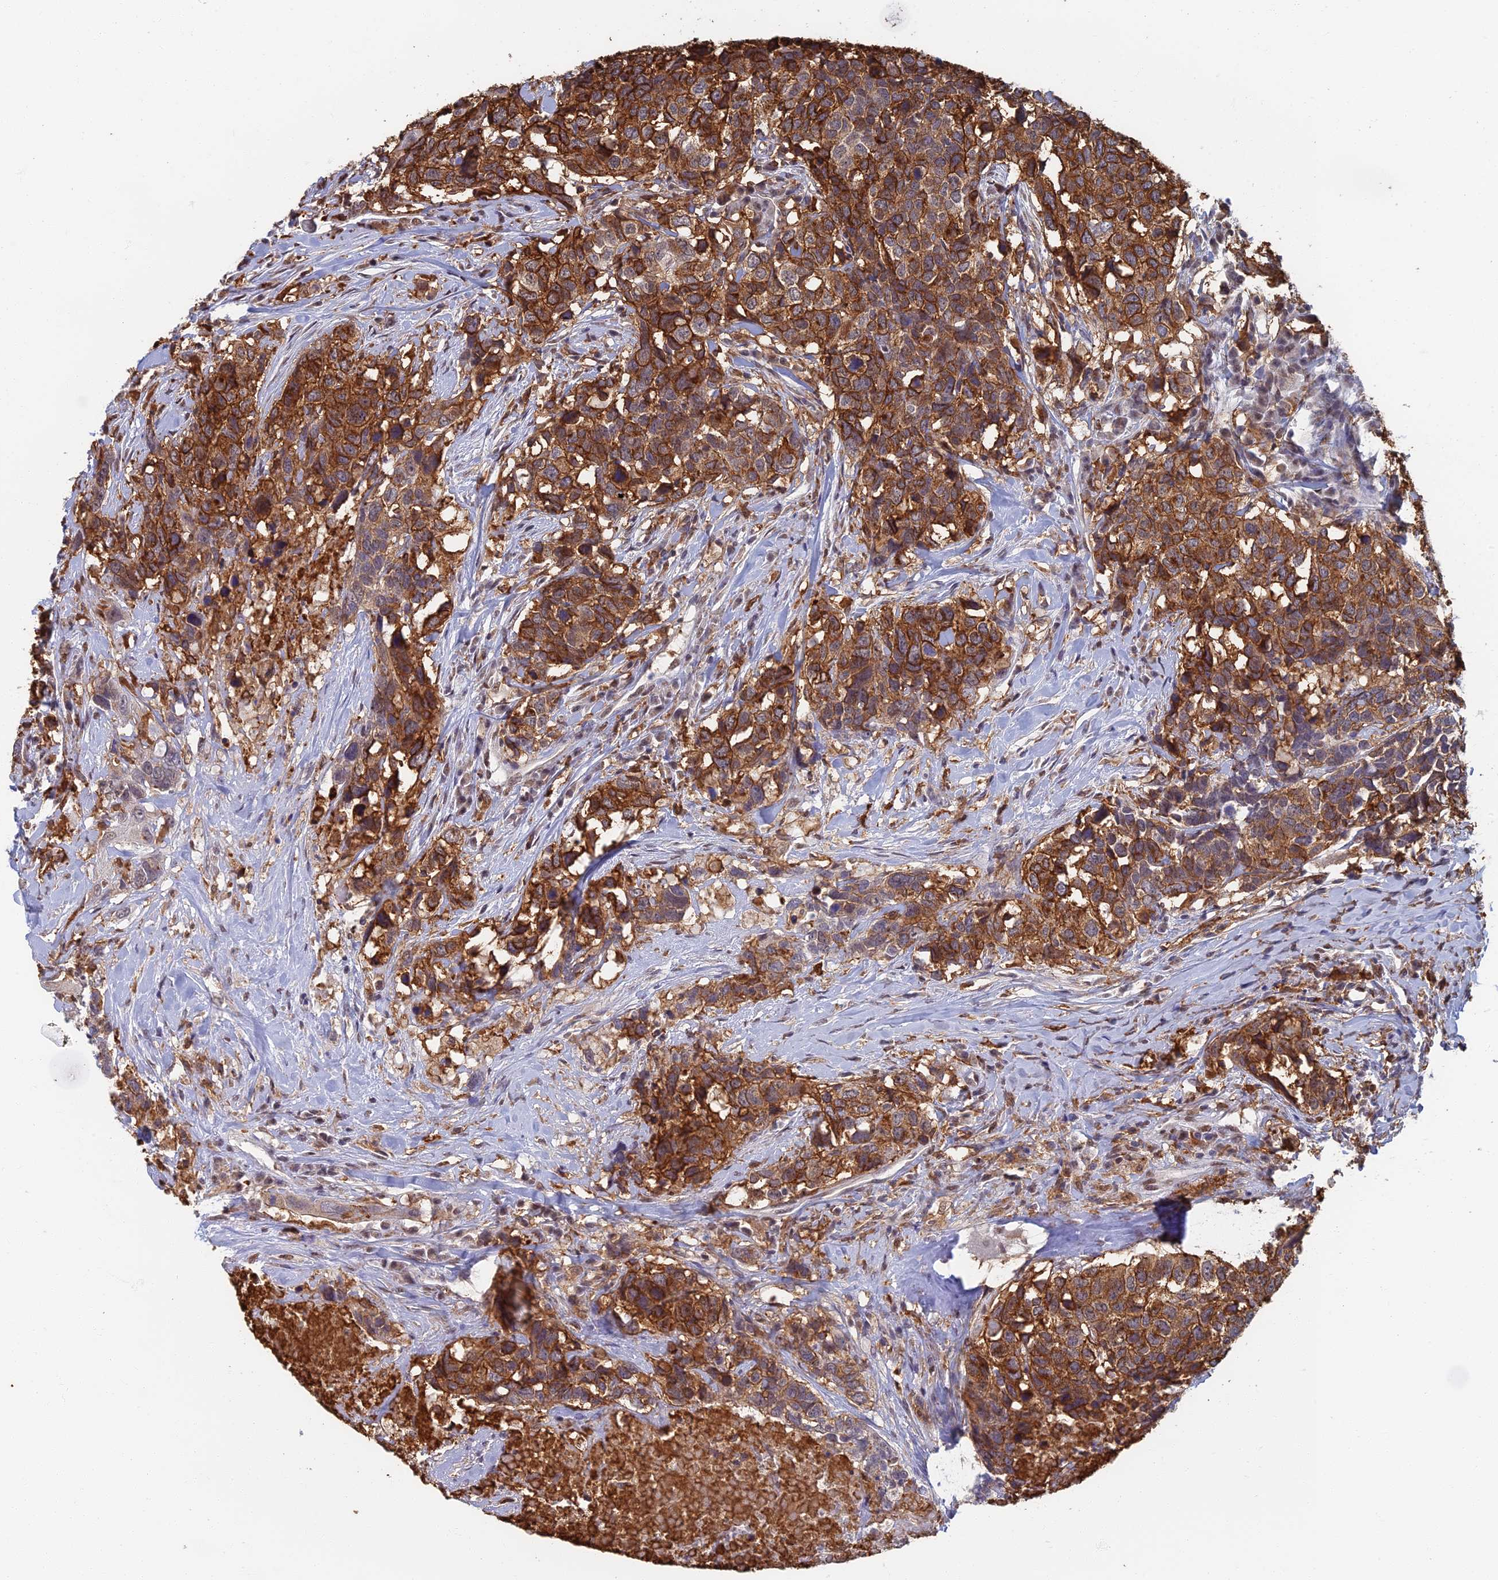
{"staining": {"intensity": "strong", "quantity": ">75%", "location": "cytoplasmic/membranous"}, "tissue": "head and neck cancer", "cell_type": "Tumor cells", "image_type": "cancer", "snomed": [{"axis": "morphology", "description": "Squamous cell carcinoma, NOS"}, {"axis": "topography", "description": "Head-Neck"}], "caption": "A high amount of strong cytoplasmic/membranous staining is appreciated in approximately >75% of tumor cells in head and neck cancer (squamous cell carcinoma) tissue.", "gene": "GPATCH1", "patient": {"sex": "male", "age": 66}}